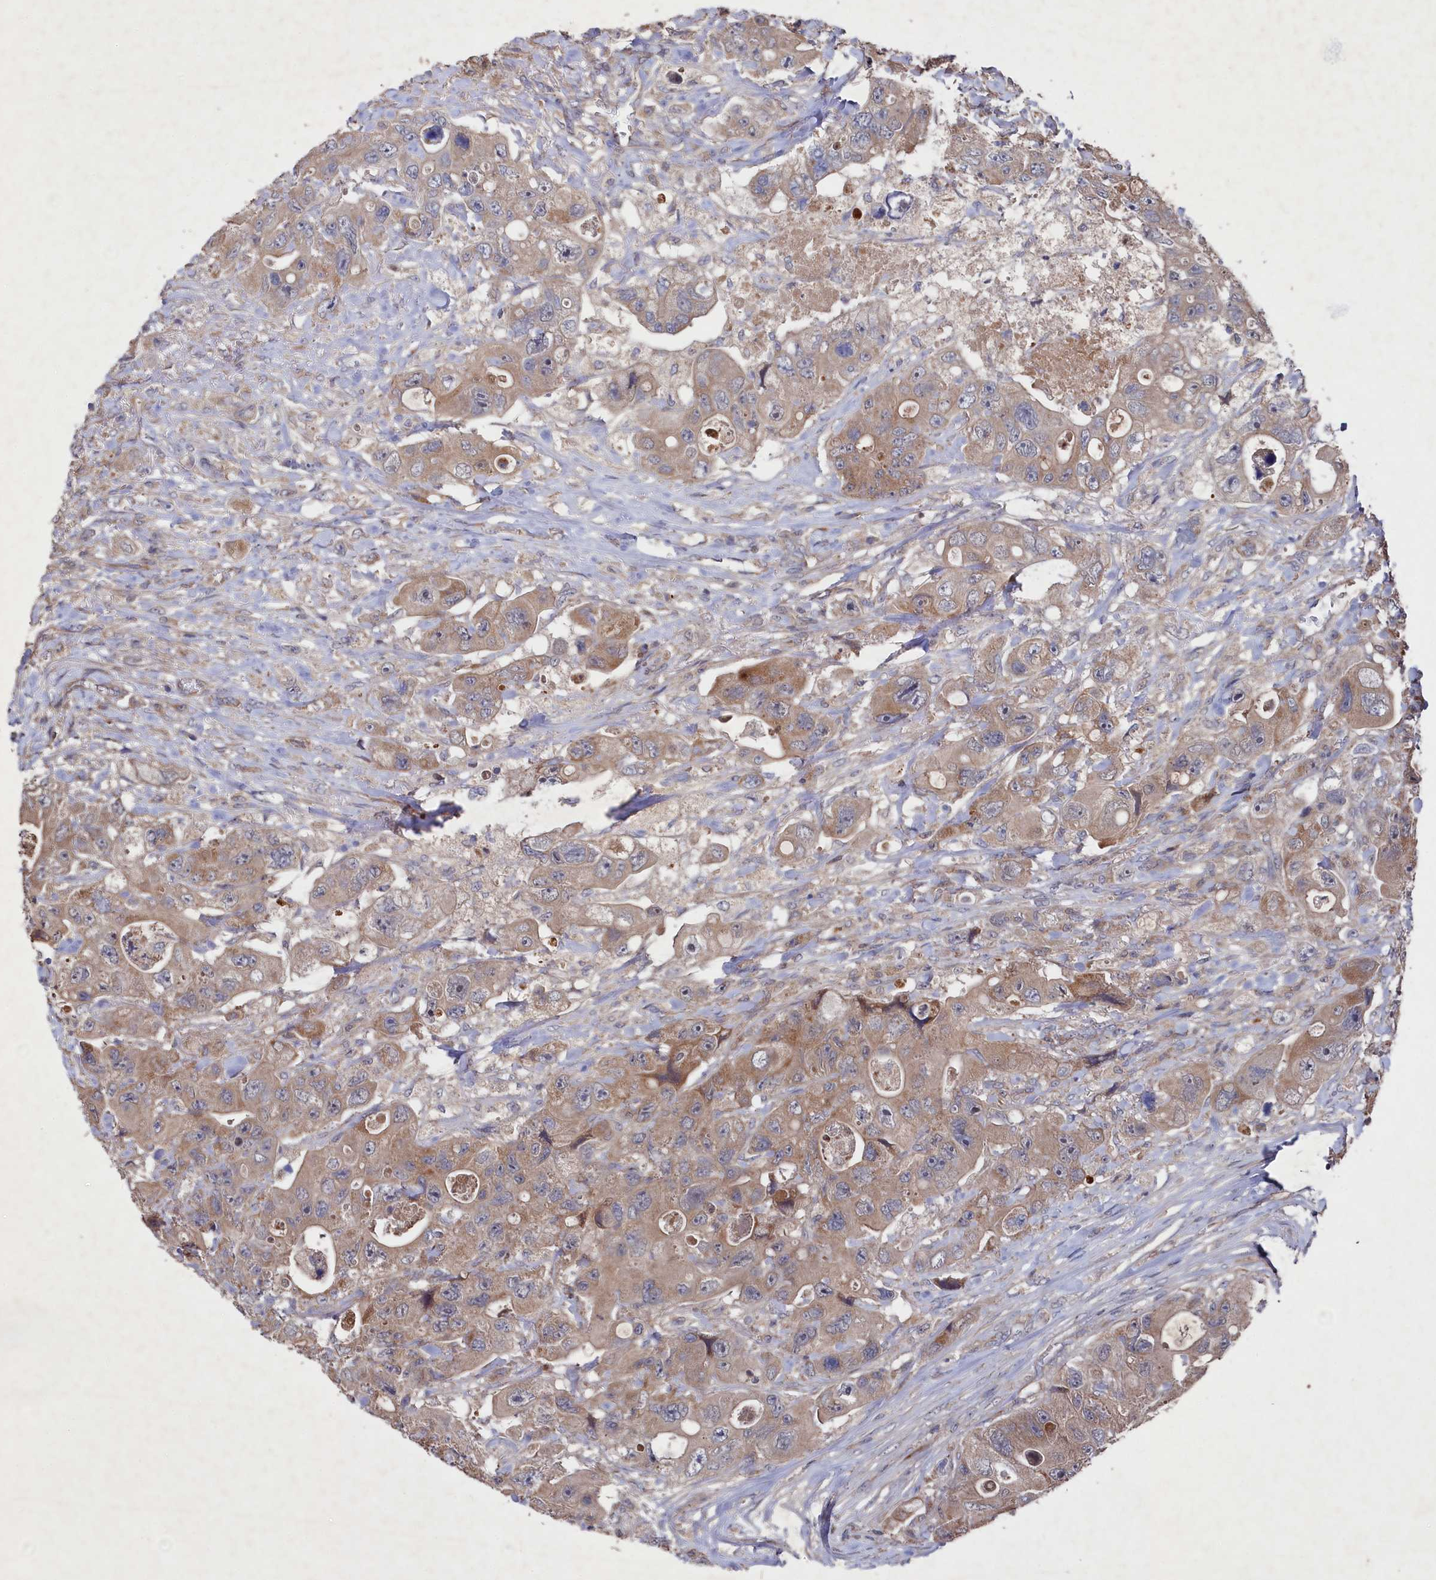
{"staining": {"intensity": "moderate", "quantity": ">75%", "location": "cytoplasmic/membranous"}, "tissue": "colorectal cancer", "cell_type": "Tumor cells", "image_type": "cancer", "snomed": [{"axis": "morphology", "description": "Adenocarcinoma, NOS"}, {"axis": "topography", "description": "Colon"}], "caption": "Immunohistochemistry image of neoplastic tissue: adenocarcinoma (colorectal) stained using immunohistochemistry (IHC) shows medium levels of moderate protein expression localized specifically in the cytoplasmic/membranous of tumor cells, appearing as a cytoplasmic/membranous brown color.", "gene": "SUPV3L1", "patient": {"sex": "female", "age": 46}}